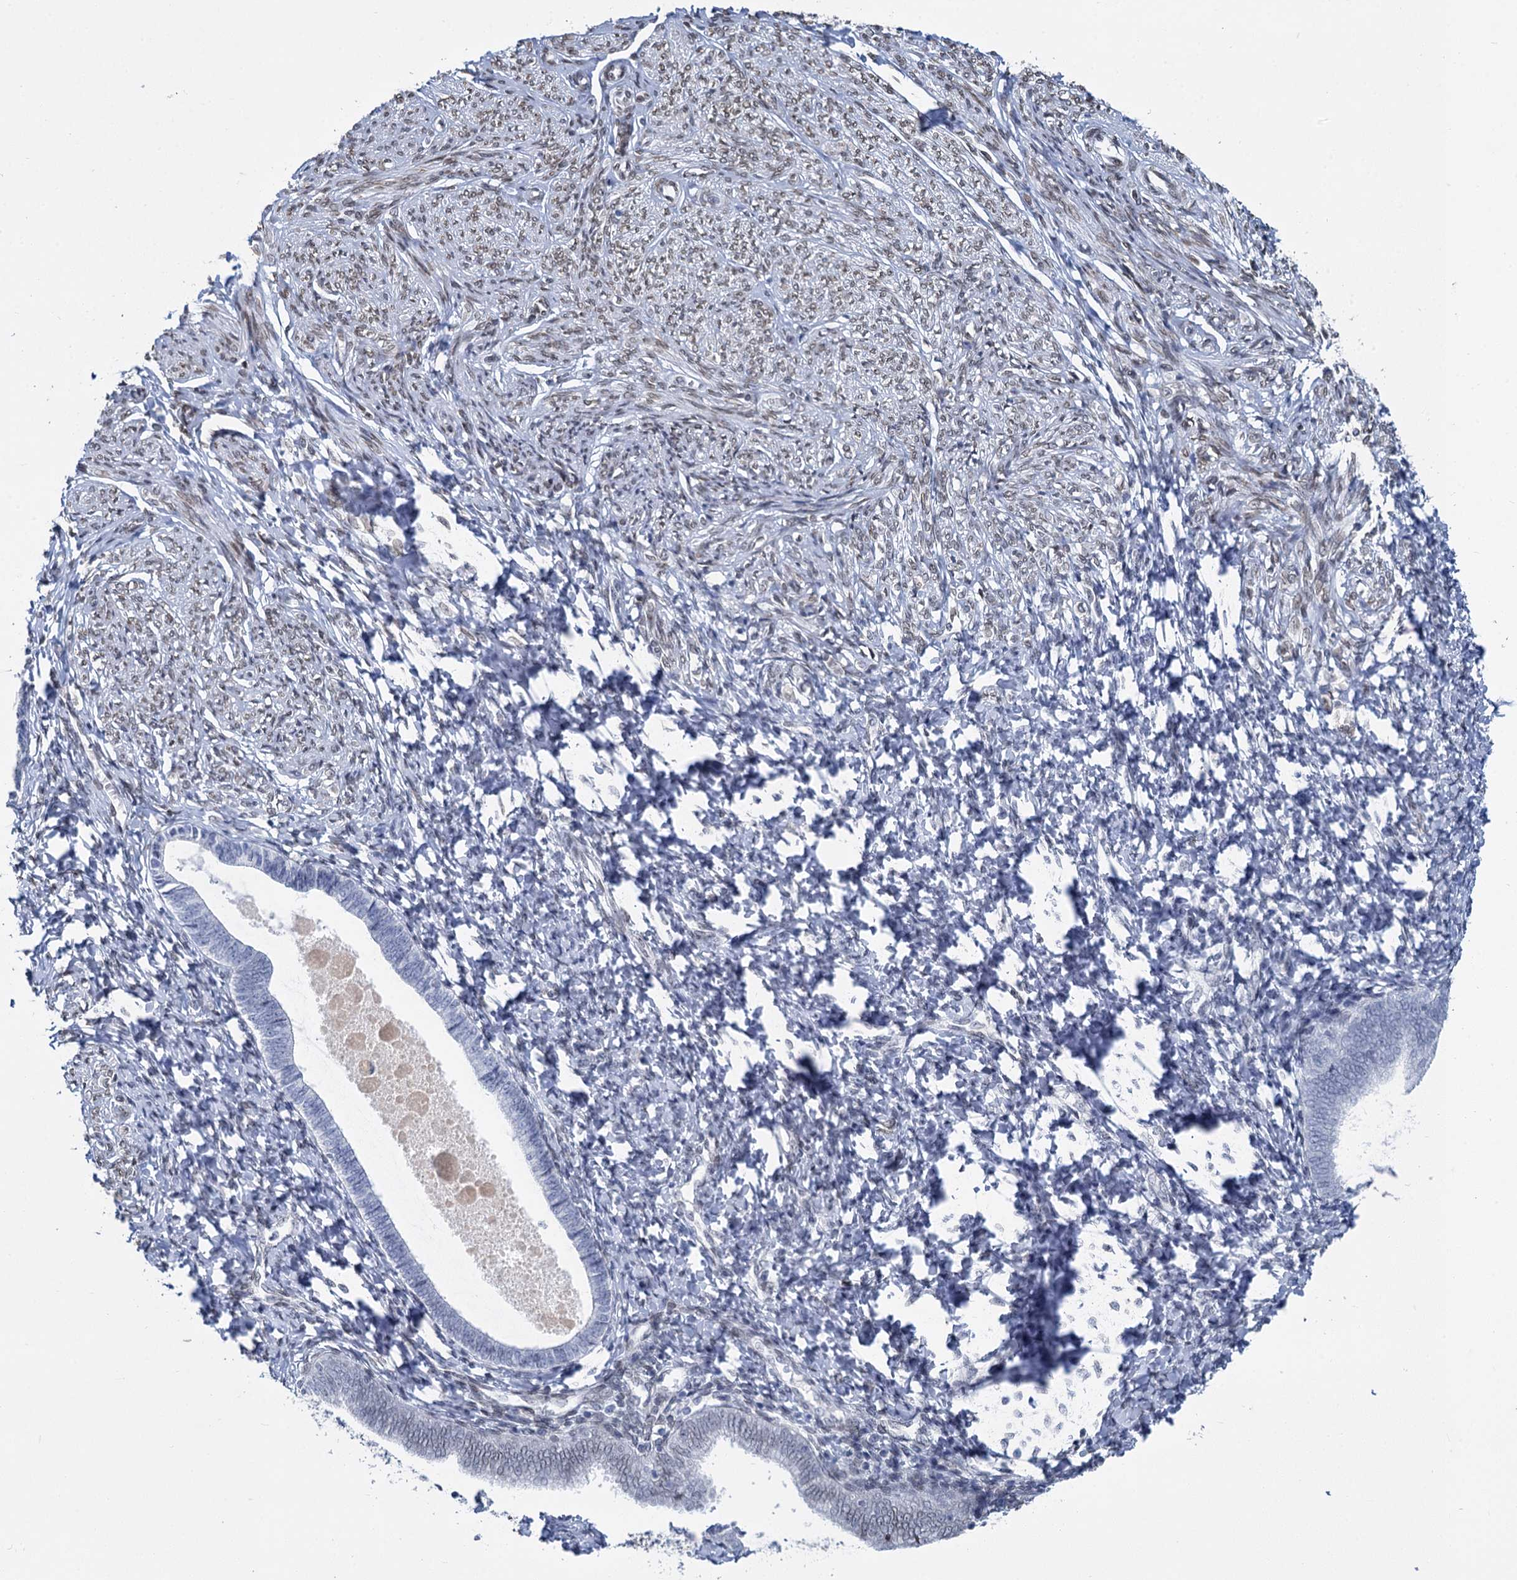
{"staining": {"intensity": "weak", "quantity": "<25%", "location": "nuclear"}, "tissue": "endometrium", "cell_type": "Cells in endometrial stroma", "image_type": "normal", "snomed": [{"axis": "morphology", "description": "Normal tissue, NOS"}, {"axis": "topography", "description": "Endometrium"}], "caption": "A high-resolution histopathology image shows IHC staining of unremarkable endometrium, which demonstrates no significant positivity in cells in endometrial stroma.", "gene": "PRSS35", "patient": {"sex": "female", "age": 72}}